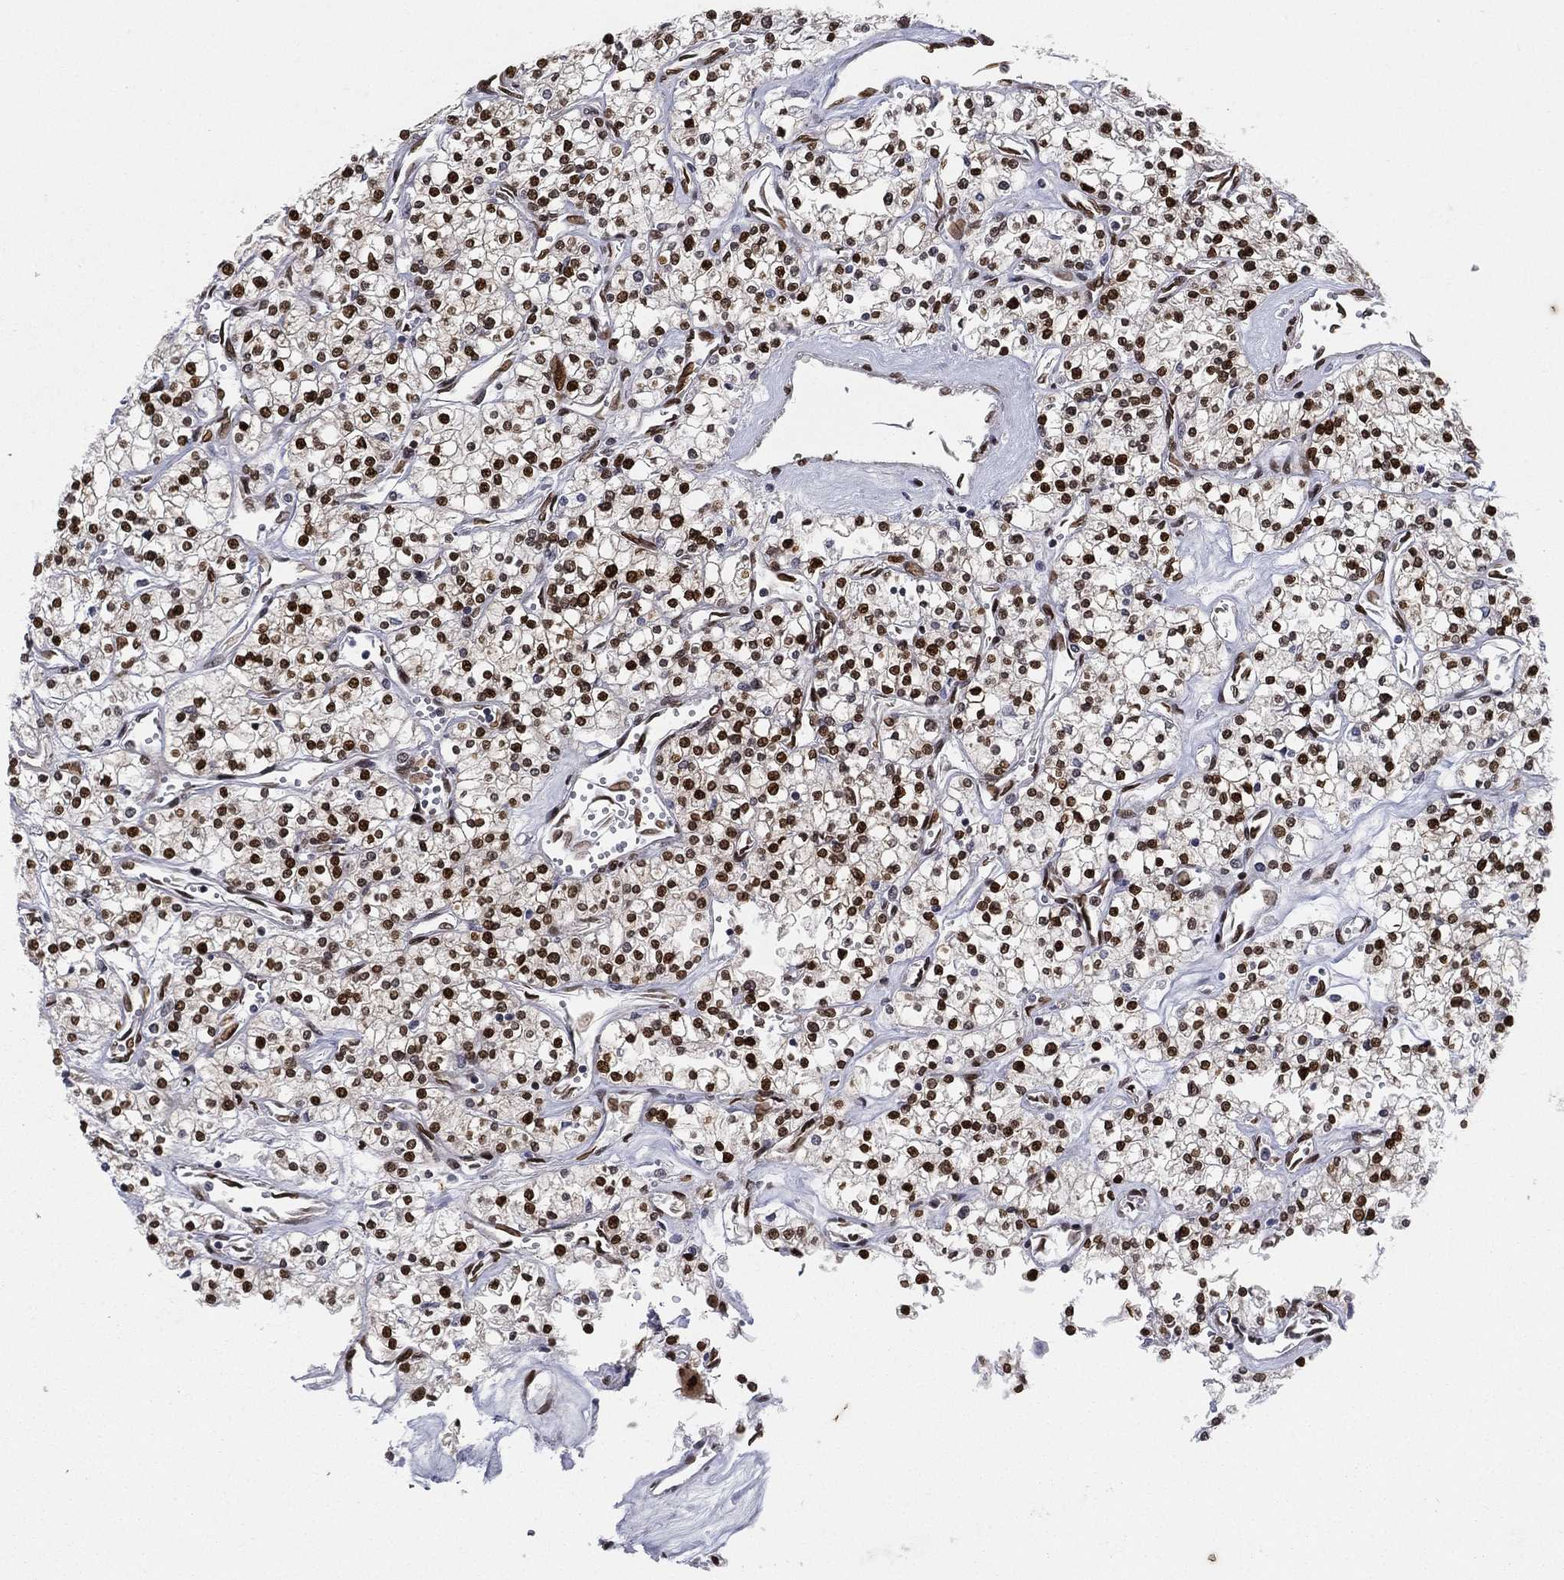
{"staining": {"intensity": "strong", "quantity": ">75%", "location": "nuclear"}, "tissue": "renal cancer", "cell_type": "Tumor cells", "image_type": "cancer", "snomed": [{"axis": "morphology", "description": "Adenocarcinoma, NOS"}, {"axis": "topography", "description": "Kidney"}], "caption": "Renal adenocarcinoma stained for a protein demonstrates strong nuclear positivity in tumor cells.", "gene": "LMNB1", "patient": {"sex": "male", "age": 80}}